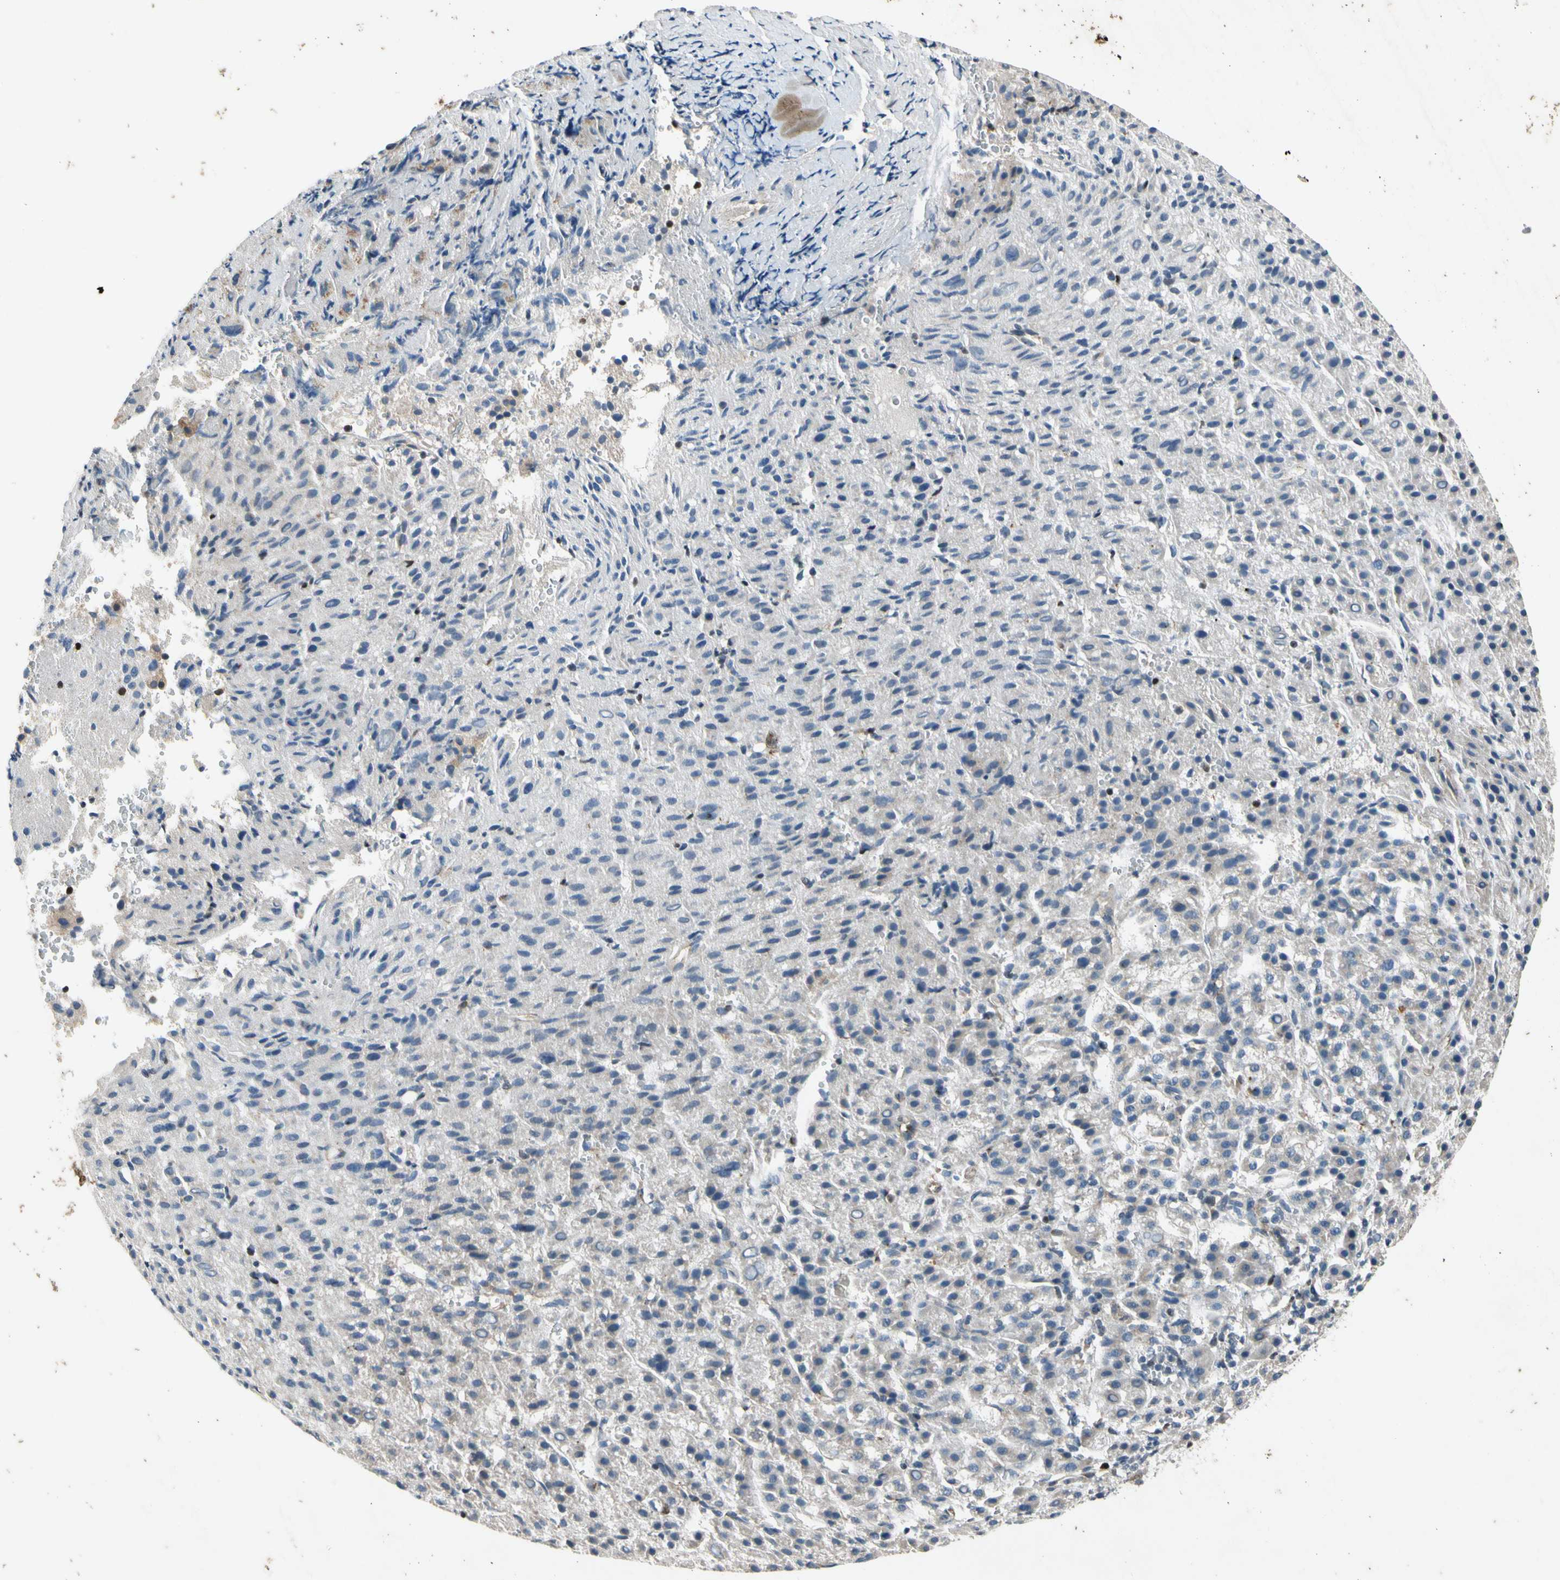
{"staining": {"intensity": "negative", "quantity": "none", "location": "none"}, "tissue": "liver cancer", "cell_type": "Tumor cells", "image_type": "cancer", "snomed": [{"axis": "morphology", "description": "Carcinoma, Hepatocellular, NOS"}, {"axis": "topography", "description": "Liver"}], "caption": "Tumor cells are negative for brown protein staining in liver cancer (hepatocellular carcinoma).", "gene": "TBX21", "patient": {"sex": "female", "age": 58}}